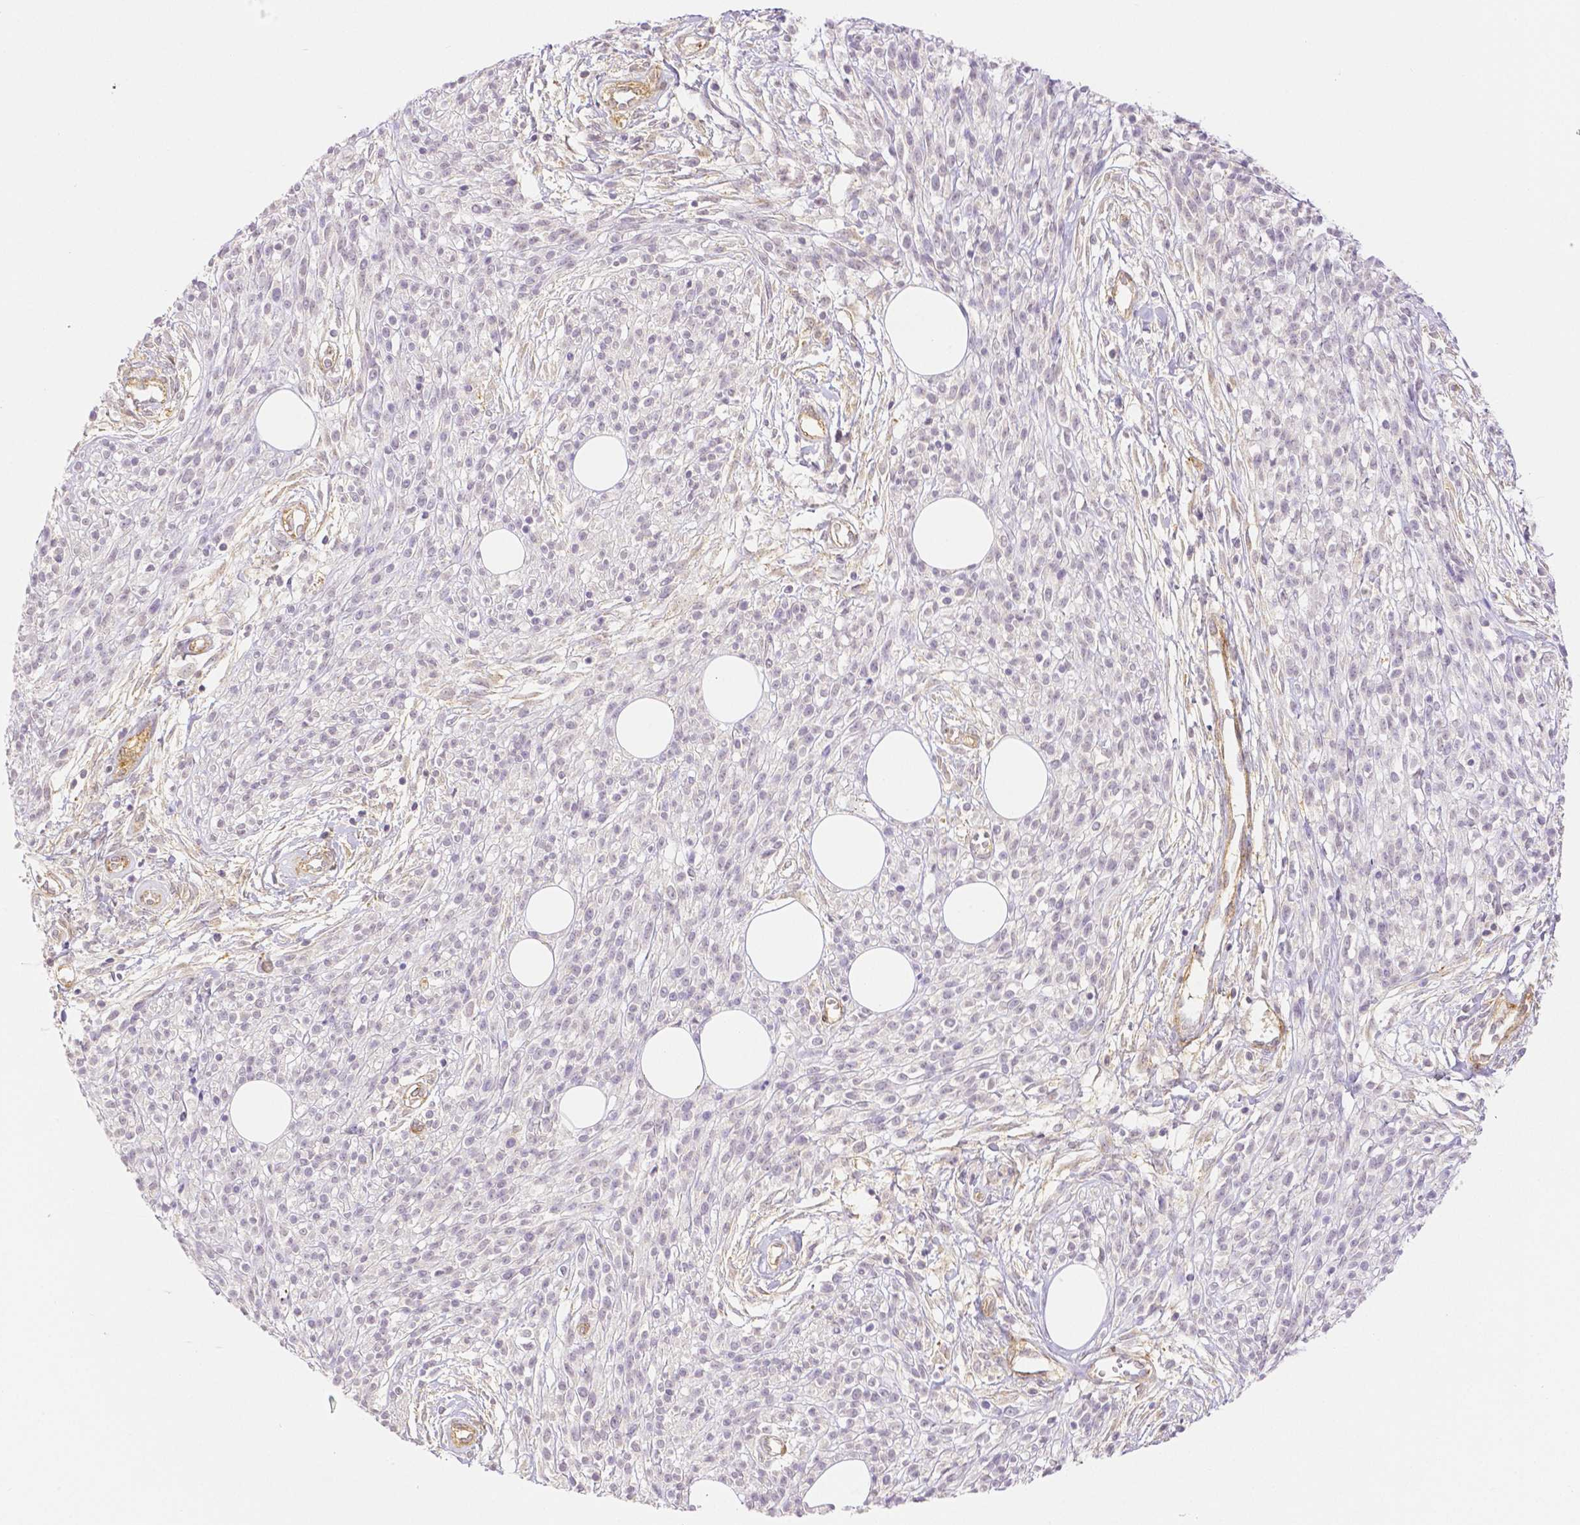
{"staining": {"intensity": "negative", "quantity": "none", "location": "none"}, "tissue": "melanoma", "cell_type": "Tumor cells", "image_type": "cancer", "snomed": [{"axis": "morphology", "description": "Malignant melanoma, NOS"}, {"axis": "topography", "description": "Skin"}, {"axis": "topography", "description": "Skin of trunk"}], "caption": "A high-resolution image shows immunohistochemistry staining of malignant melanoma, which demonstrates no significant positivity in tumor cells.", "gene": "THY1", "patient": {"sex": "male", "age": 74}}